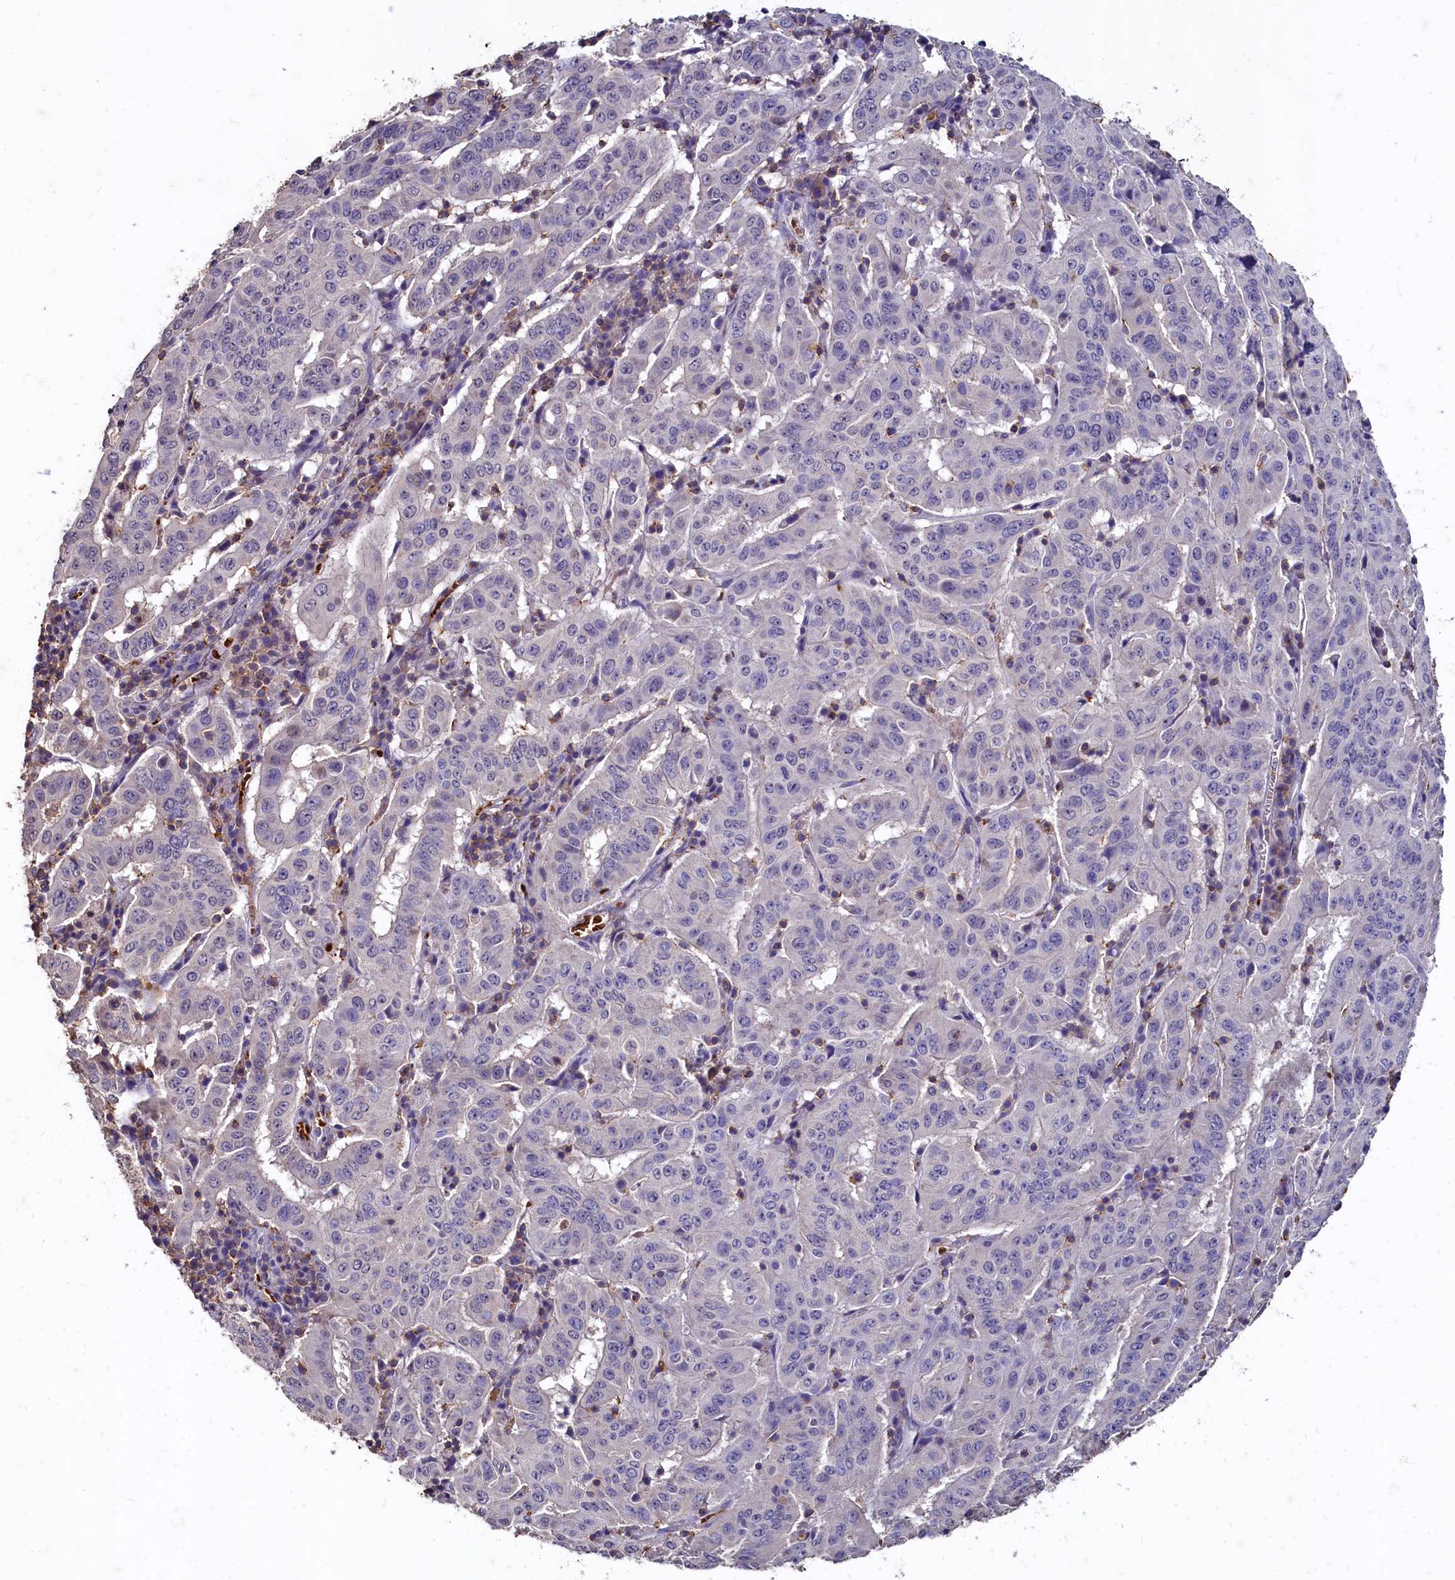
{"staining": {"intensity": "negative", "quantity": "none", "location": "none"}, "tissue": "pancreatic cancer", "cell_type": "Tumor cells", "image_type": "cancer", "snomed": [{"axis": "morphology", "description": "Adenocarcinoma, NOS"}, {"axis": "topography", "description": "Pancreas"}], "caption": "There is no significant staining in tumor cells of pancreatic cancer (adenocarcinoma).", "gene": "CSTPP1", "patient": {"sex": "male", "age": 63}}